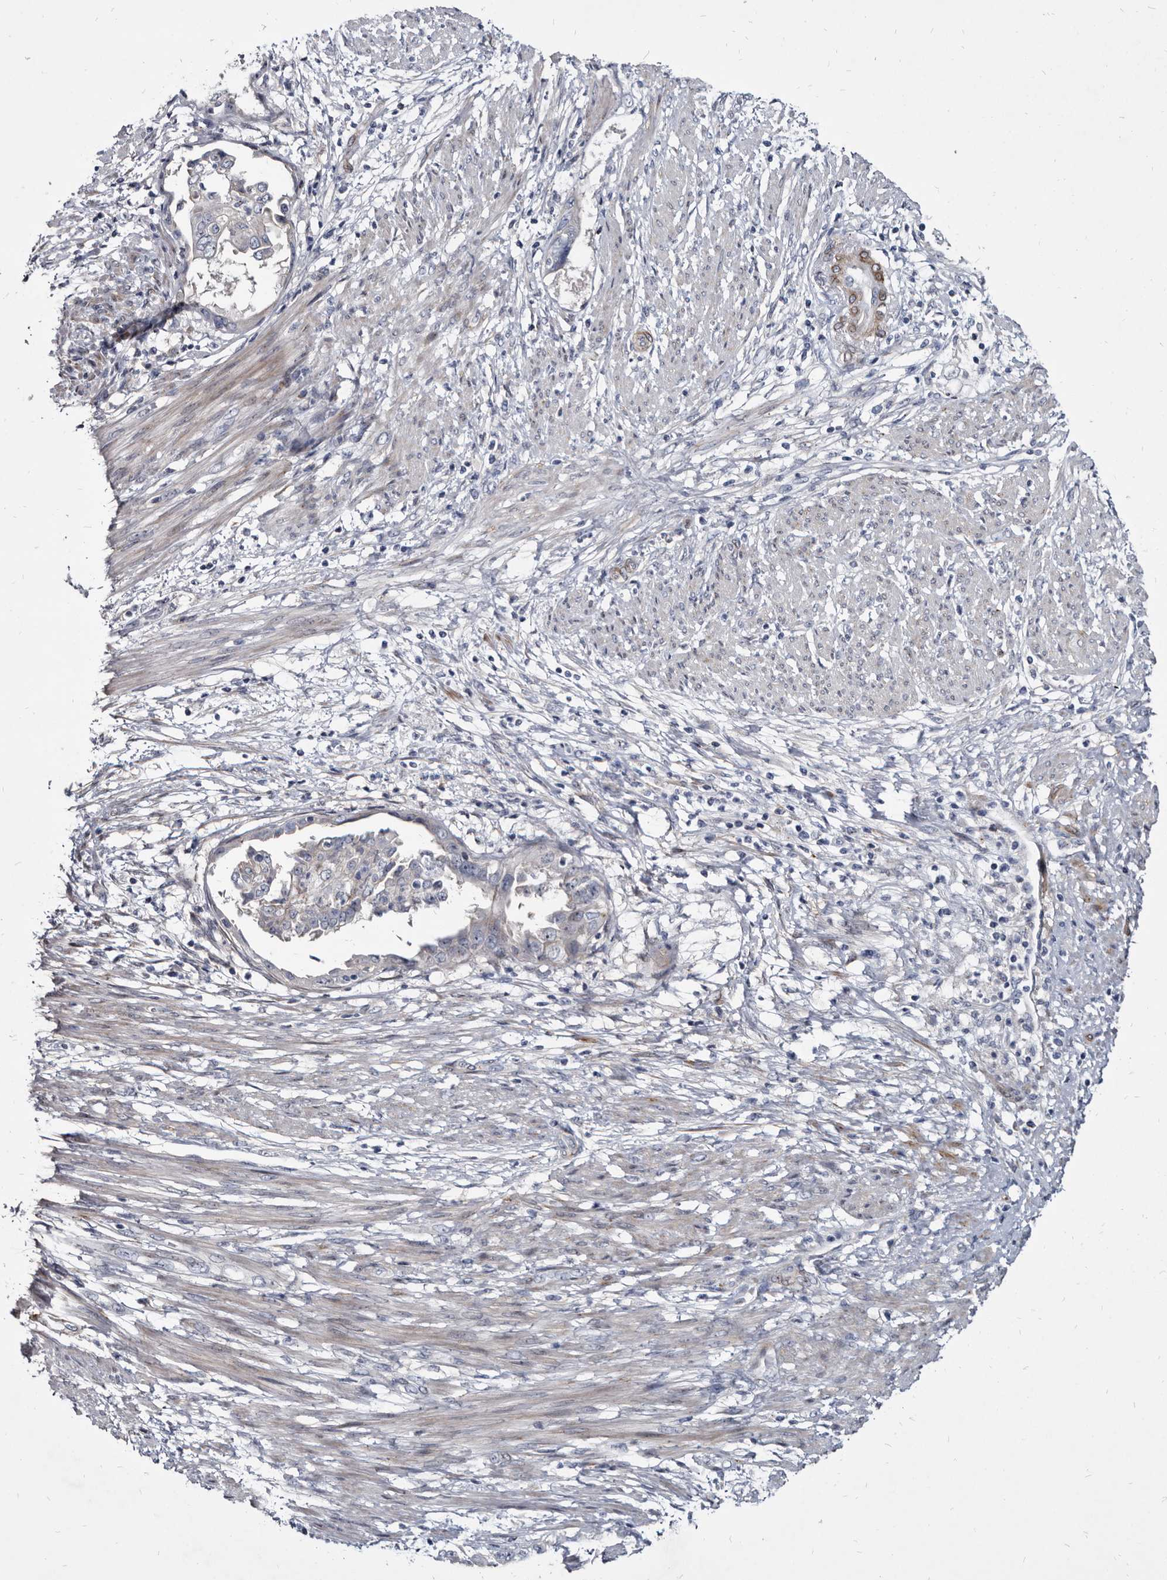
{"staining": {"intensity": "negative", "quantity": "none", "location": "none"}, "tissue": "endometrial cancer", "cell_type": "Tumor cells", "image_type": "cancer", "snomed": [{"axis": "morphology", "description": "Adenocarcinoma, NOS"}, {"axis": "topography", "description": "Endometrium"}], "caption": "High power microscopy image of an immunohistochemistry (IHC) photomicrograph of endometrial adenocarcinoma, revealing no significant expression in tumor cells. The staining was performed using DAB (3,3'-diaminobenzidine) to visualize the protein expression in brown, while the nuclei were stained in blue with hematoxylin (Magnification: 20x).", "gene": "PRSS8", "patient": {"sex": "female", "age": 85}}